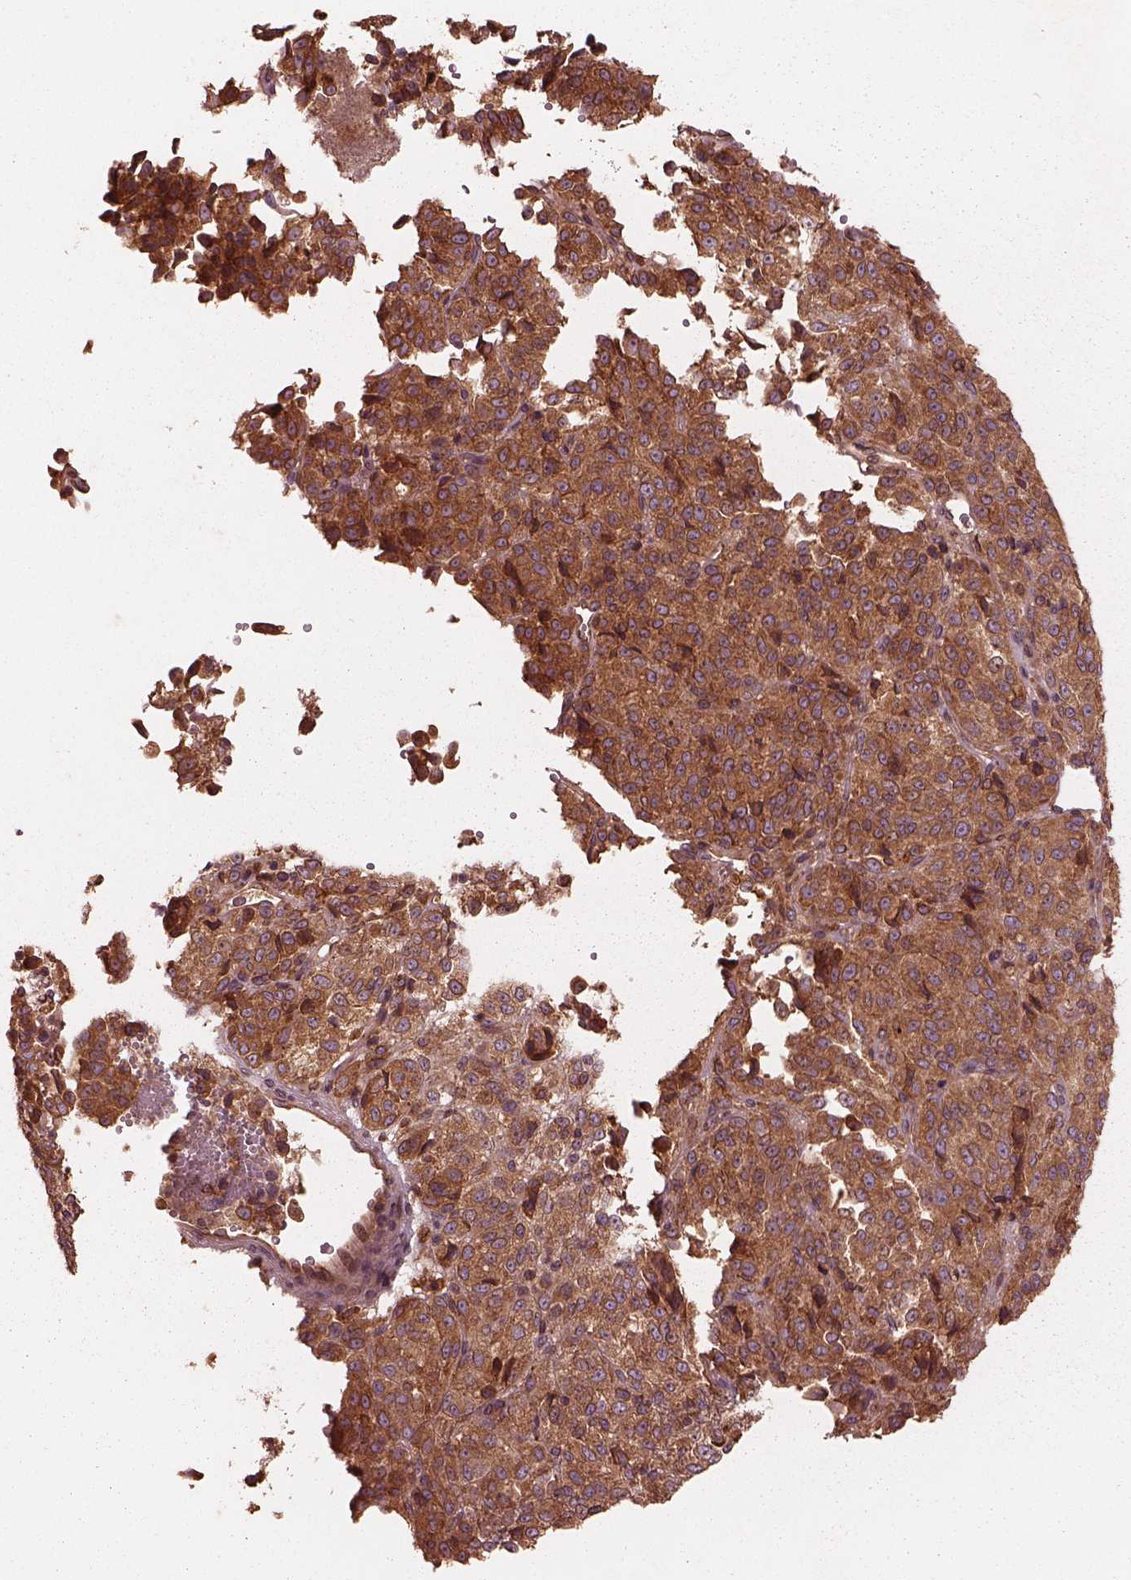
{"staining": {"intensity": "strong", "quantity": ">75%", "location": "cytoplasmic/membranous"}, "tissue": "melanoma", "cell_type": "Tumor cells", "image_type": "cancer", "snomed": [{"axis": "morphology", "description": "Malignant melanoma, Metastatic site"}, {"axis": "topography", "description": "Brain"}], "caption": "Human malignant melanoma (metastatic site) stained with a protein marker displays strong staining in tumor cells.", "gene": "PIK3R2", "patient": {"sex": "female", "age": 56}}